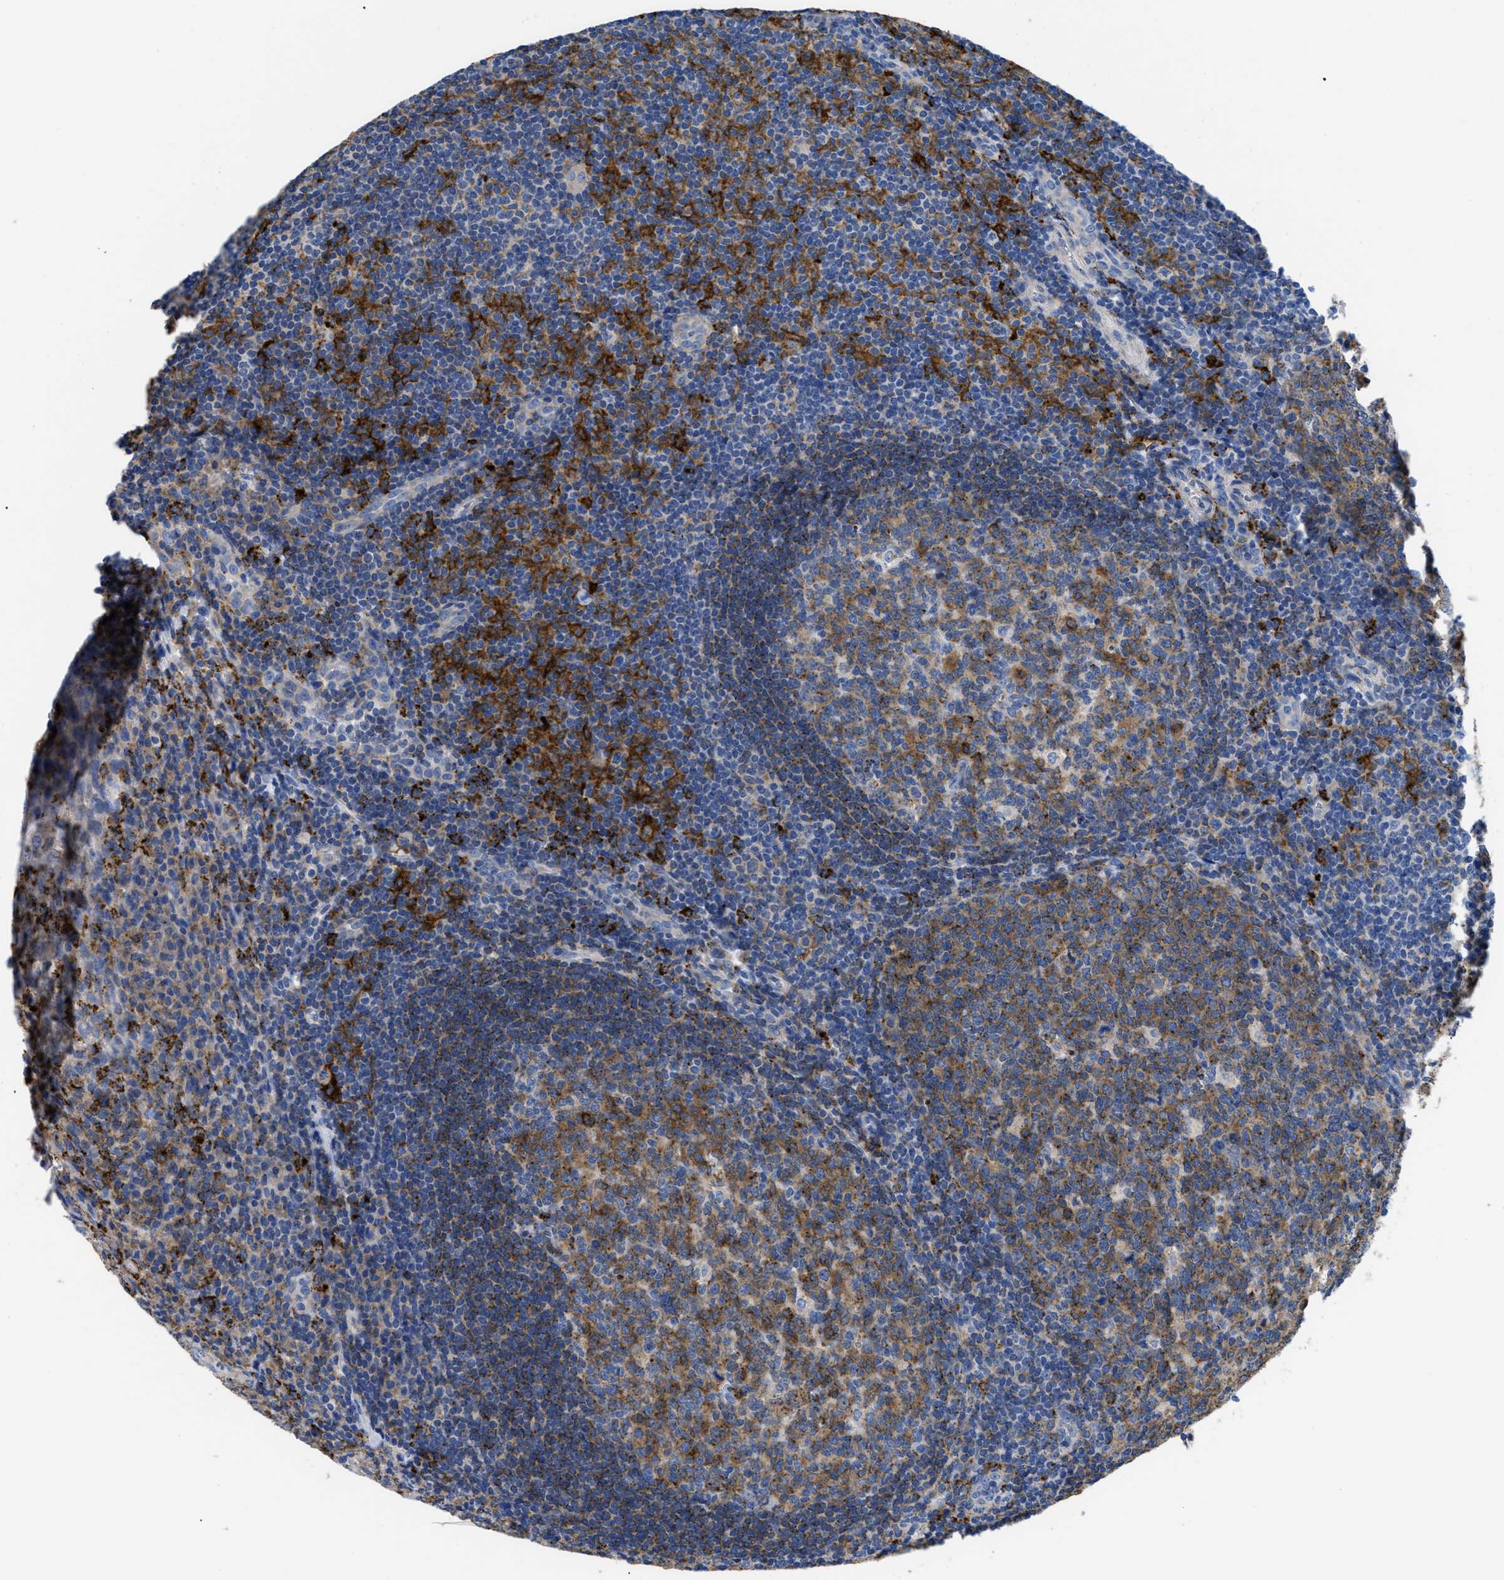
{"staining": {"intensity": "moderate", "quantity": "25%-75%", "location": "cytoplasmic/membranous"}, "tissue": "tonsil", "cell_type": "Germinal center cells", "image_type": "normal", "snomed": [{"axis": "morphology", "description": "Normal tissue, NOS"}, {"axis": "topography", "description": "Tonsil"}], "caption": "Immunohistochemistry (DAB (3,3'-diaminobenzidine)) staining of unremarkable tonsil shows moderate cytoplasmic/membranous protein expression in approximately 25%-75% of germinal center cells. The protein is shown in brown color, while the nuclei are stained blue.", "gene": "HLA", "patient": {"sex": "male", "age": 37}}